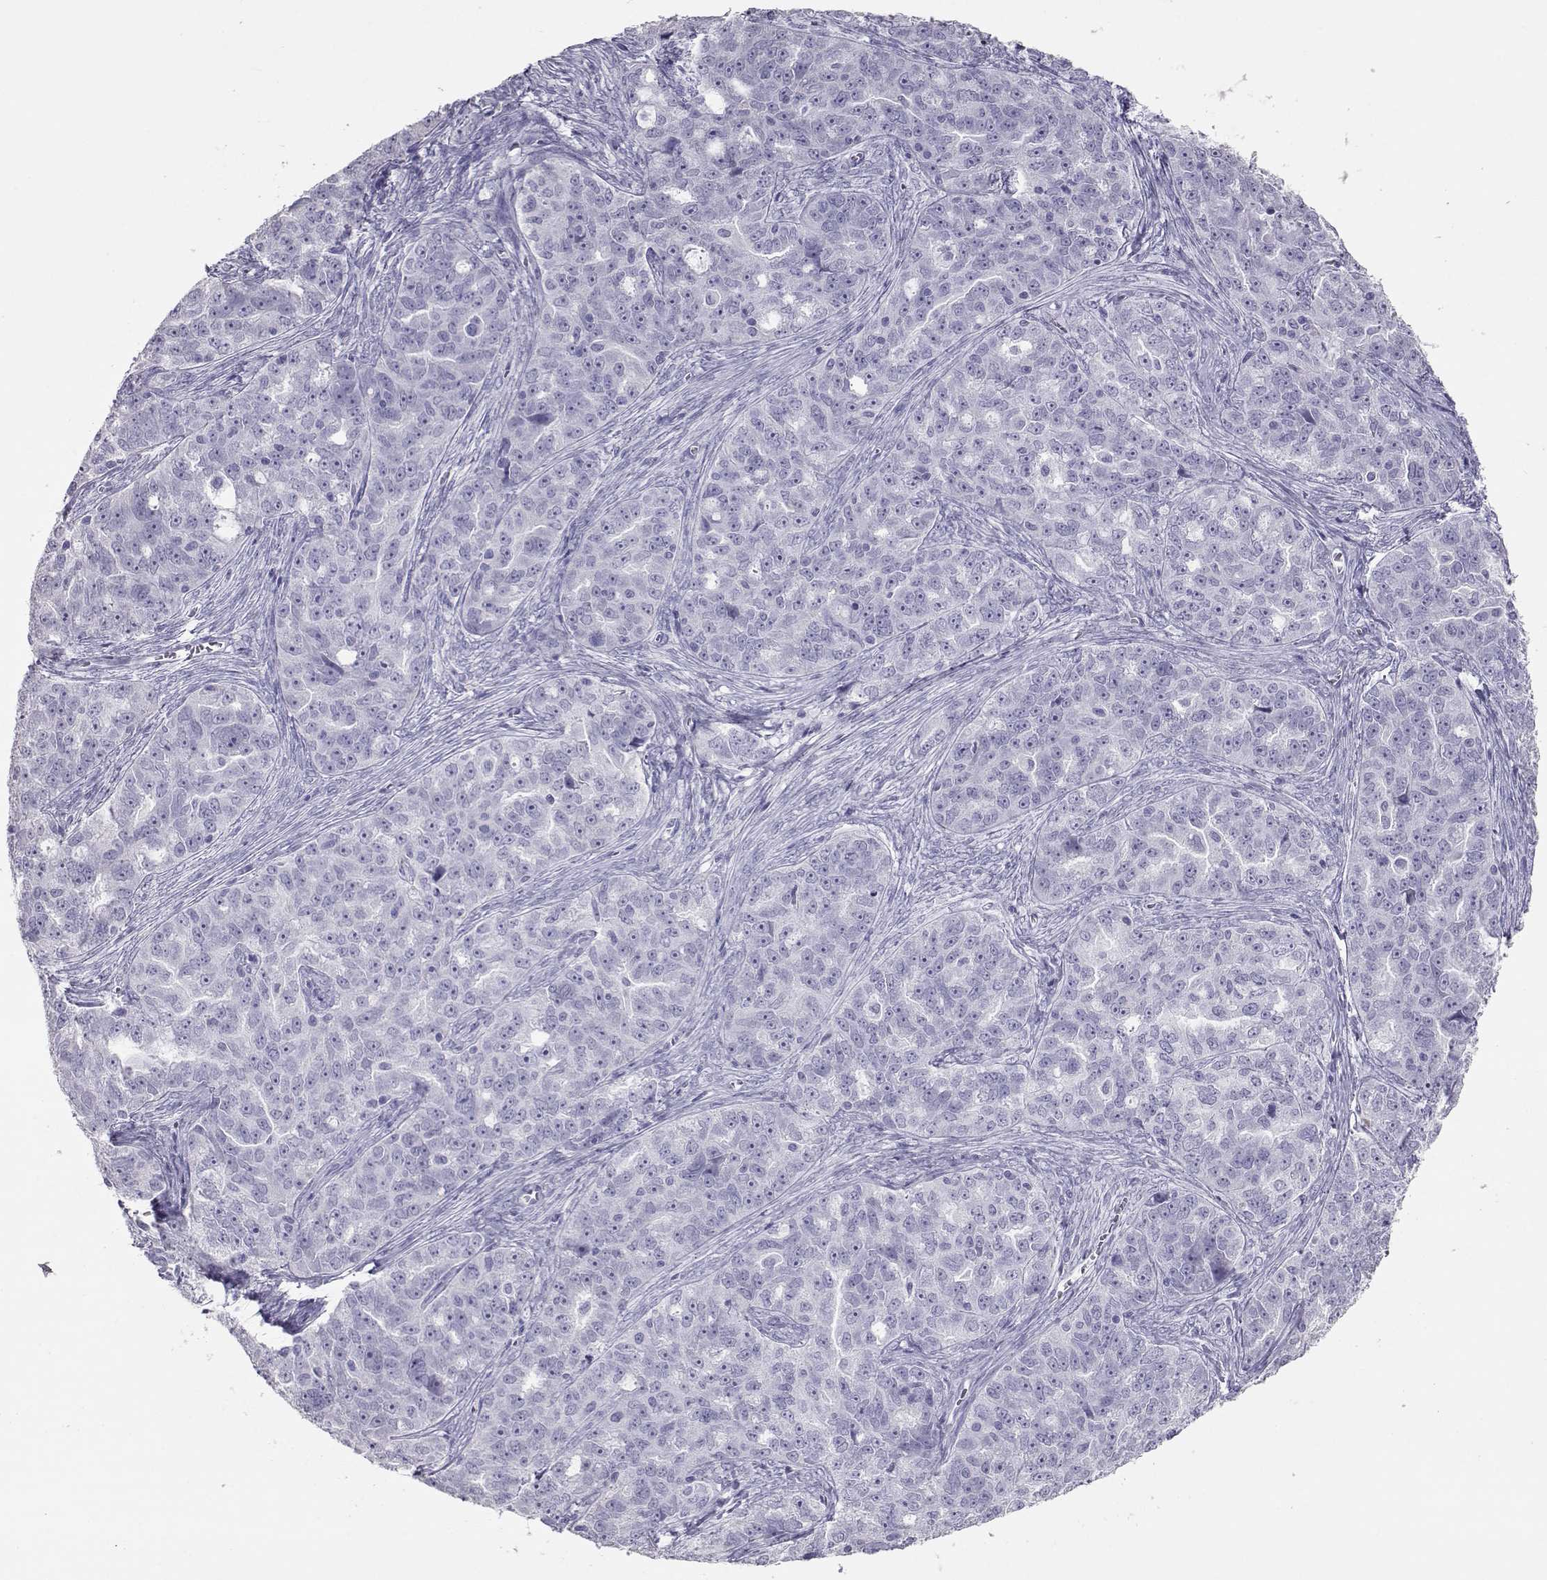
{"staining": {"intensity": "negative", "quantity": "none", "location": "none"}, "tissue": "ovarian cancer", "cell_type": "Tumor cells", "image_type": "cancer", "snomed": [{"axis": "morphology", "description": "Cystadenocarcinoma, serous, NOS"}, {"axis": "topography", "description": "Ovary"}], "caption": "Image shows no protein staining in tumor cells of ovarian serous cystadenocarcinoma tissue.", "gene": "PMCH", "patient": {"sex": "female", "age": 51}}